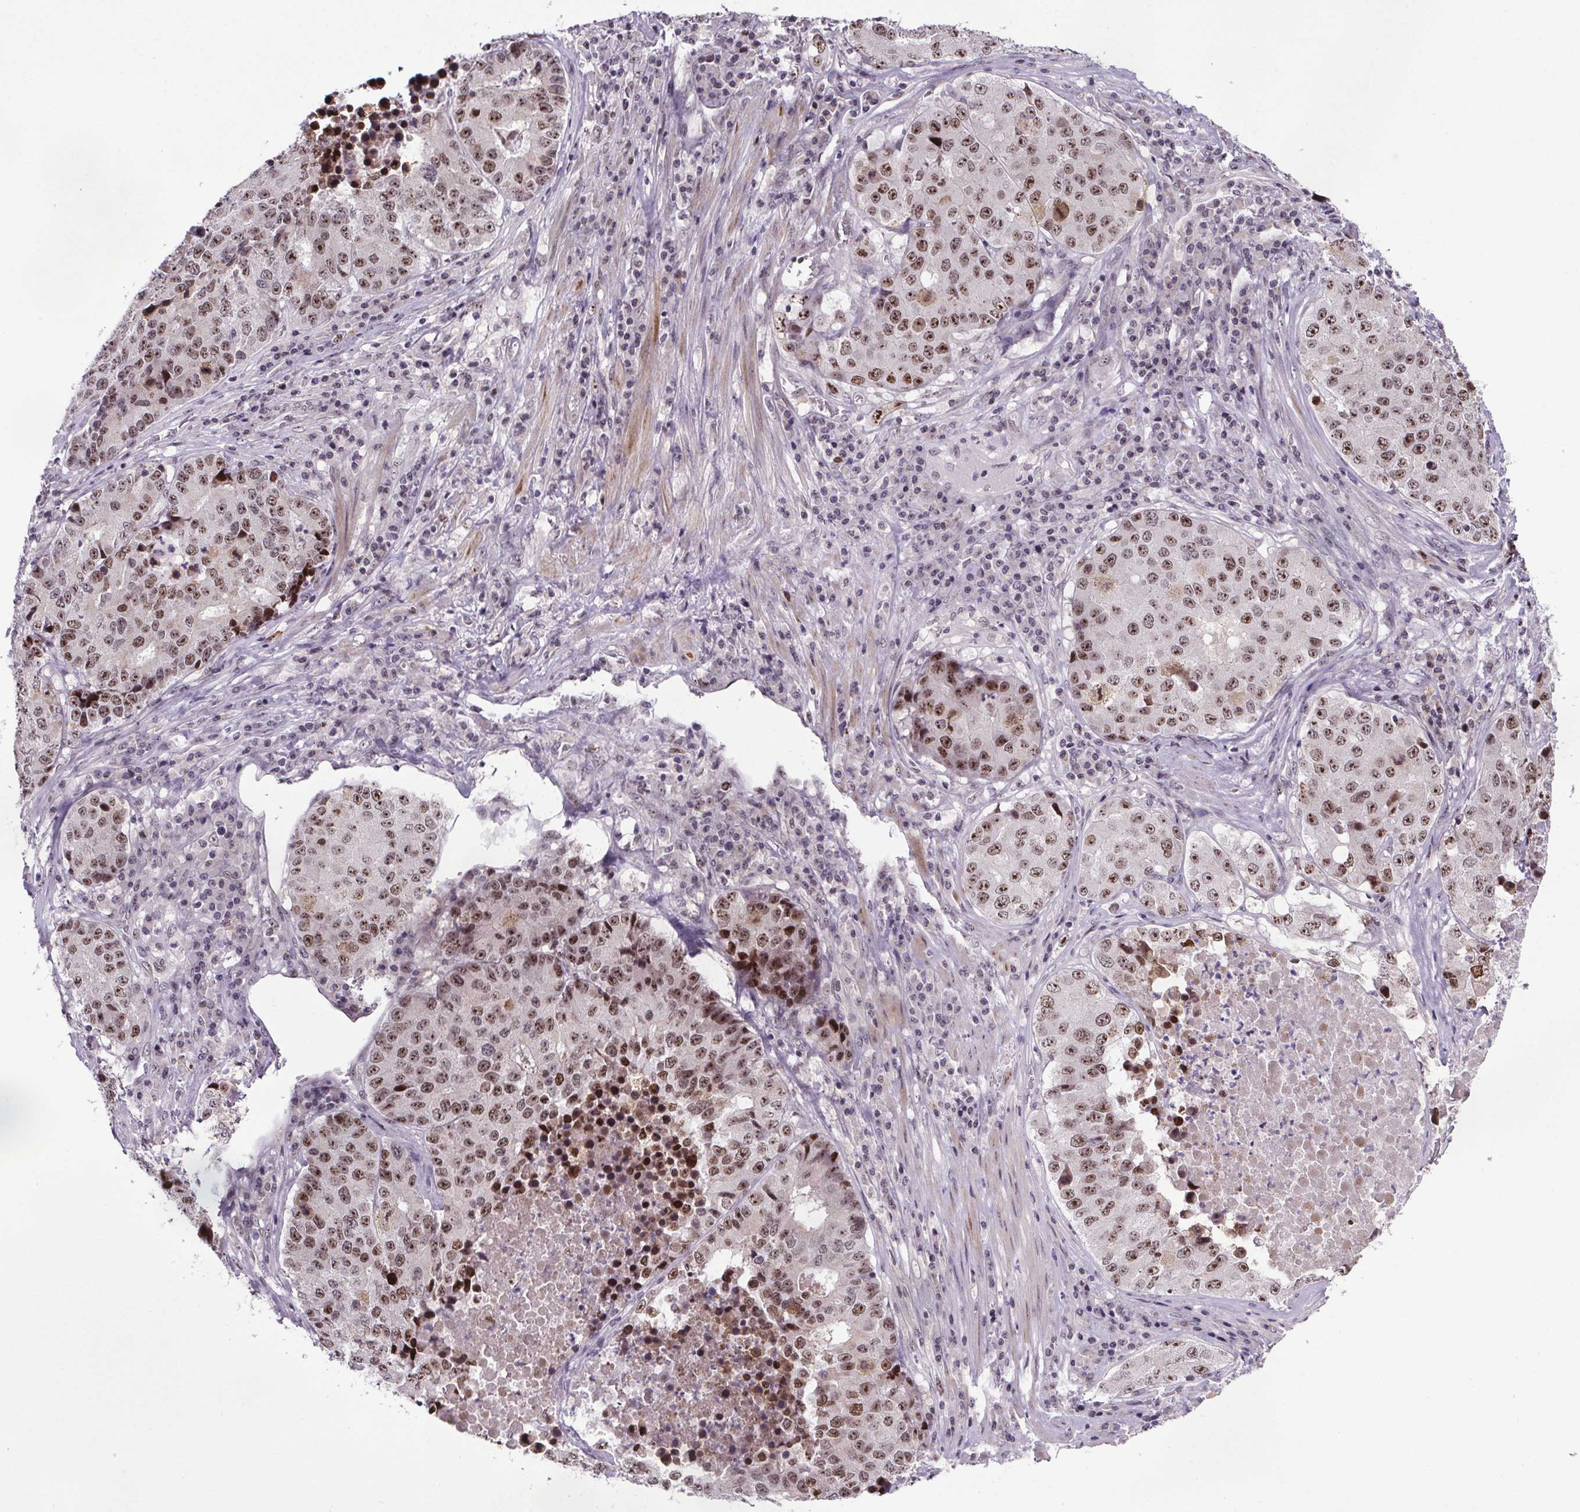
{"staining": {"intensity": "moderate", "quantity": ">75%", "location": "nuclear"}, "tissue": "stomach cancer", "cell_type": "Tumor cells", "image_type": "cancer", "snomed": [{"axis": "morphology", "description": "Adenocarcinoma, NOS"}, {"axis": "topography", "description": "Stomach"}], "caption": "A brown stain highlights moderate nuclear expression of a protein in stomach cancer tumor cells.", "gene": "ATMIN", "patient": {"sex": "male", "age": 71}}